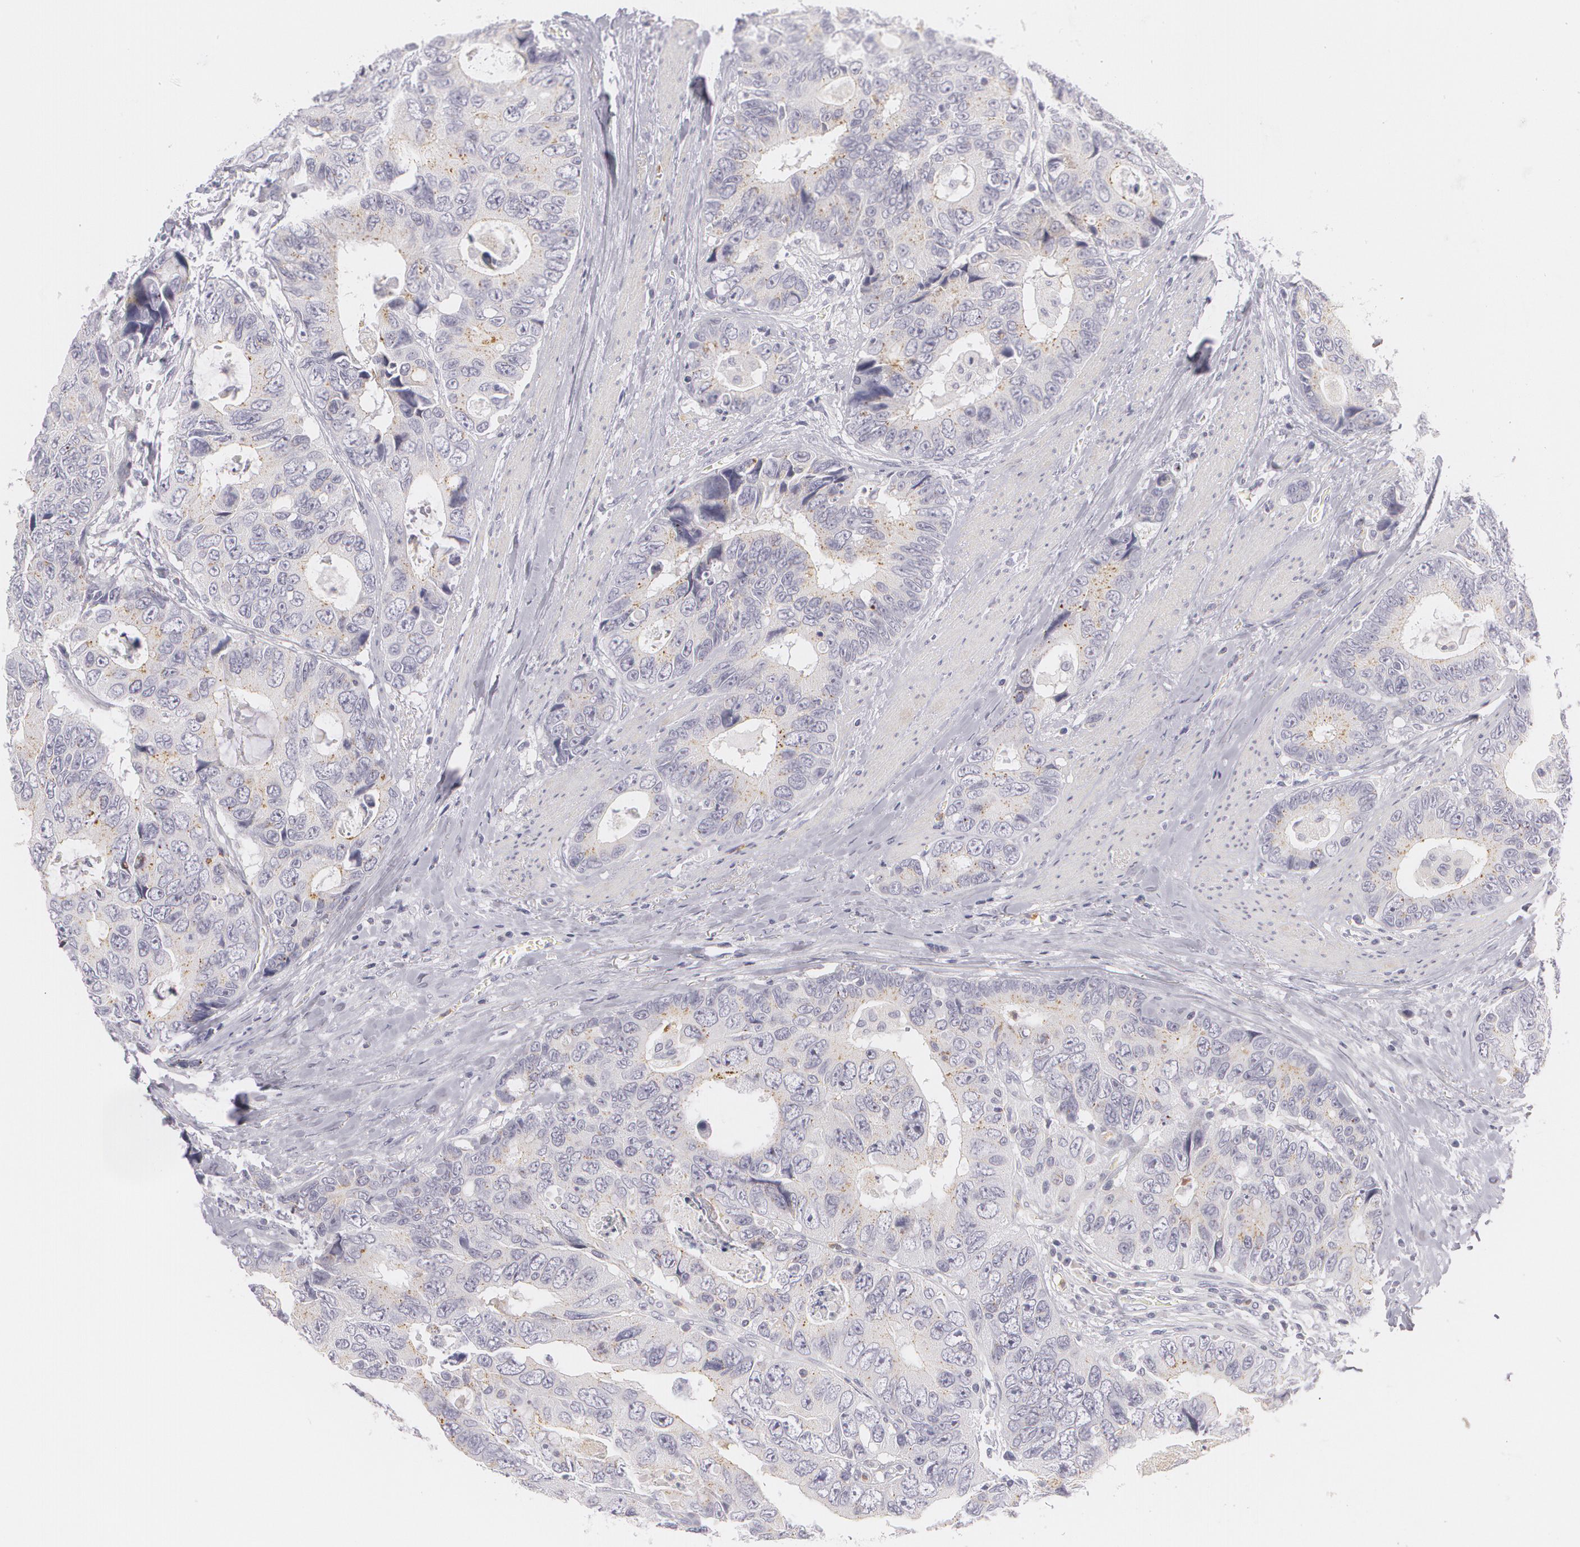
{"staining": {"intensity": "weak", "quantity": "25%-75%", "location": "cytoplasmic/membranous"}, "tissue": "colorectal cancer", "cell_type": "Tumor cells", "image_type": "cancer", "snomed": [{"axis": "morphology", "description": "Adenocarcinoma, NOS"}, {"axis": "topography", "description": "Rectum"}], "caption": "Colorectal adenocarcinoma stained with a protein marker exhibits weak staining in tumor cells.", "gene": "FAM181A", "patient": {"sex": "female", "age": 67}}